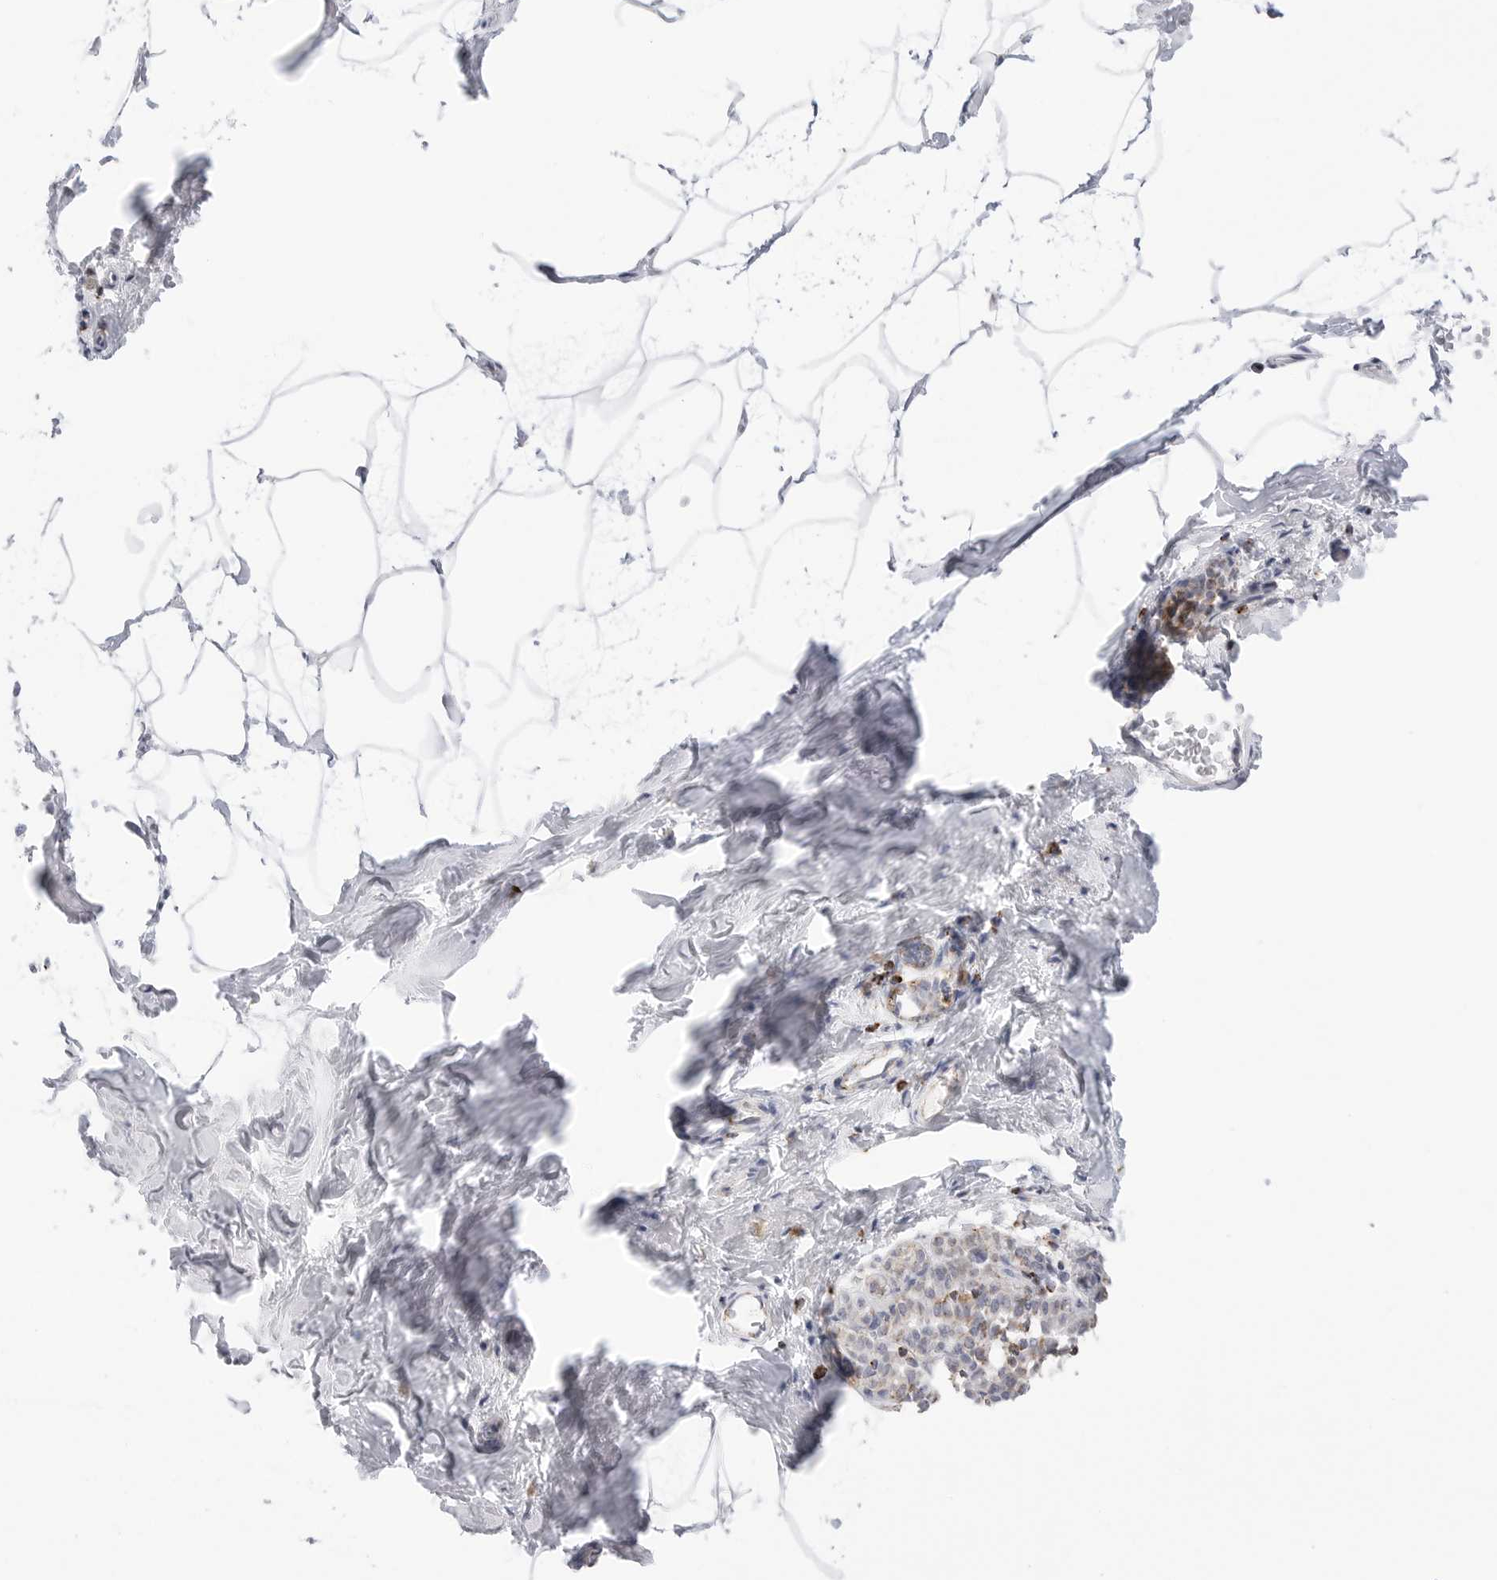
{"staining": {"intensity": "negative", "quantity": "none", "location": "none"}, "tissue": "breast", "cell_type": "Adipocytes", "image_type": "normal", "snomed": [{"axis": "morphology", "description": "Normal tissue, NOS"}, {"axis": "morphology", "description": "Lobular carcinoma"}, {"axis": "topography", "description": "Breast"}], "caption": "Immunohistochemistry of normal human breast shows no staining in adipocytes.", "gene": "ATP5IF1", "patient": {"sex": "female", "age": 62}}